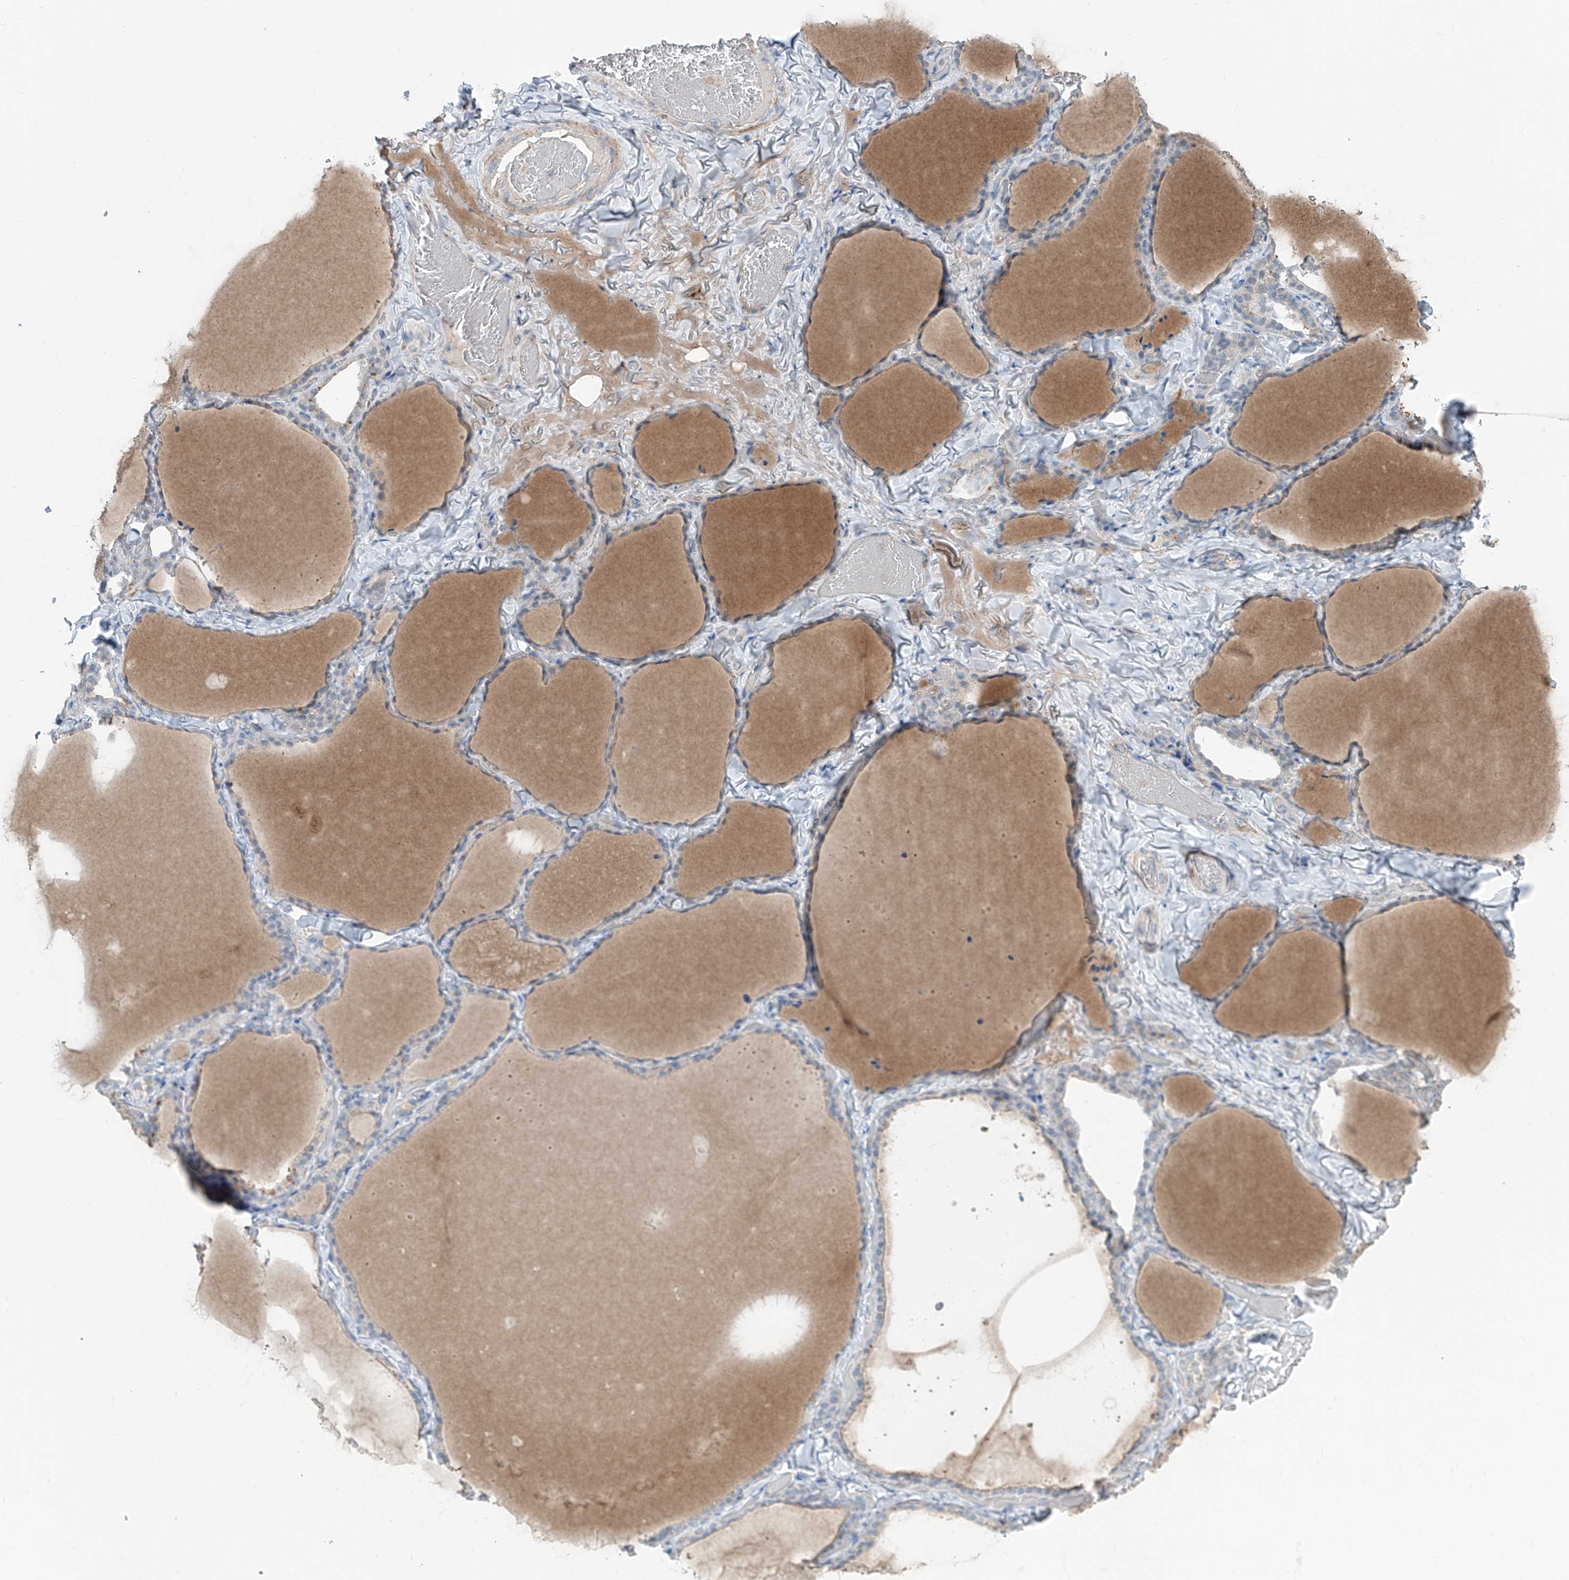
{"staining": {"intensity": "negative", "quantity": "none", "location": "none"}, "tissue": "thyroid gland", "cell_type": "Glandular cells", "image_type": "normal", "snomed": [{"axis": "morphology", "description": "Normal tissue, NOS"}, {"axis": "topography", "description": "Thyroid gland"}], "caption": "High magnification brightfield microscopy of unremarkable thyroid gland stained with DAB (3,3'-diaminobenzidine) (brown) and counterstained with hematoxylin (blue): glandular cells show no significant expression.", "gene": "ANKRD34A", "patient": {"sex": "female", "age": 22}}